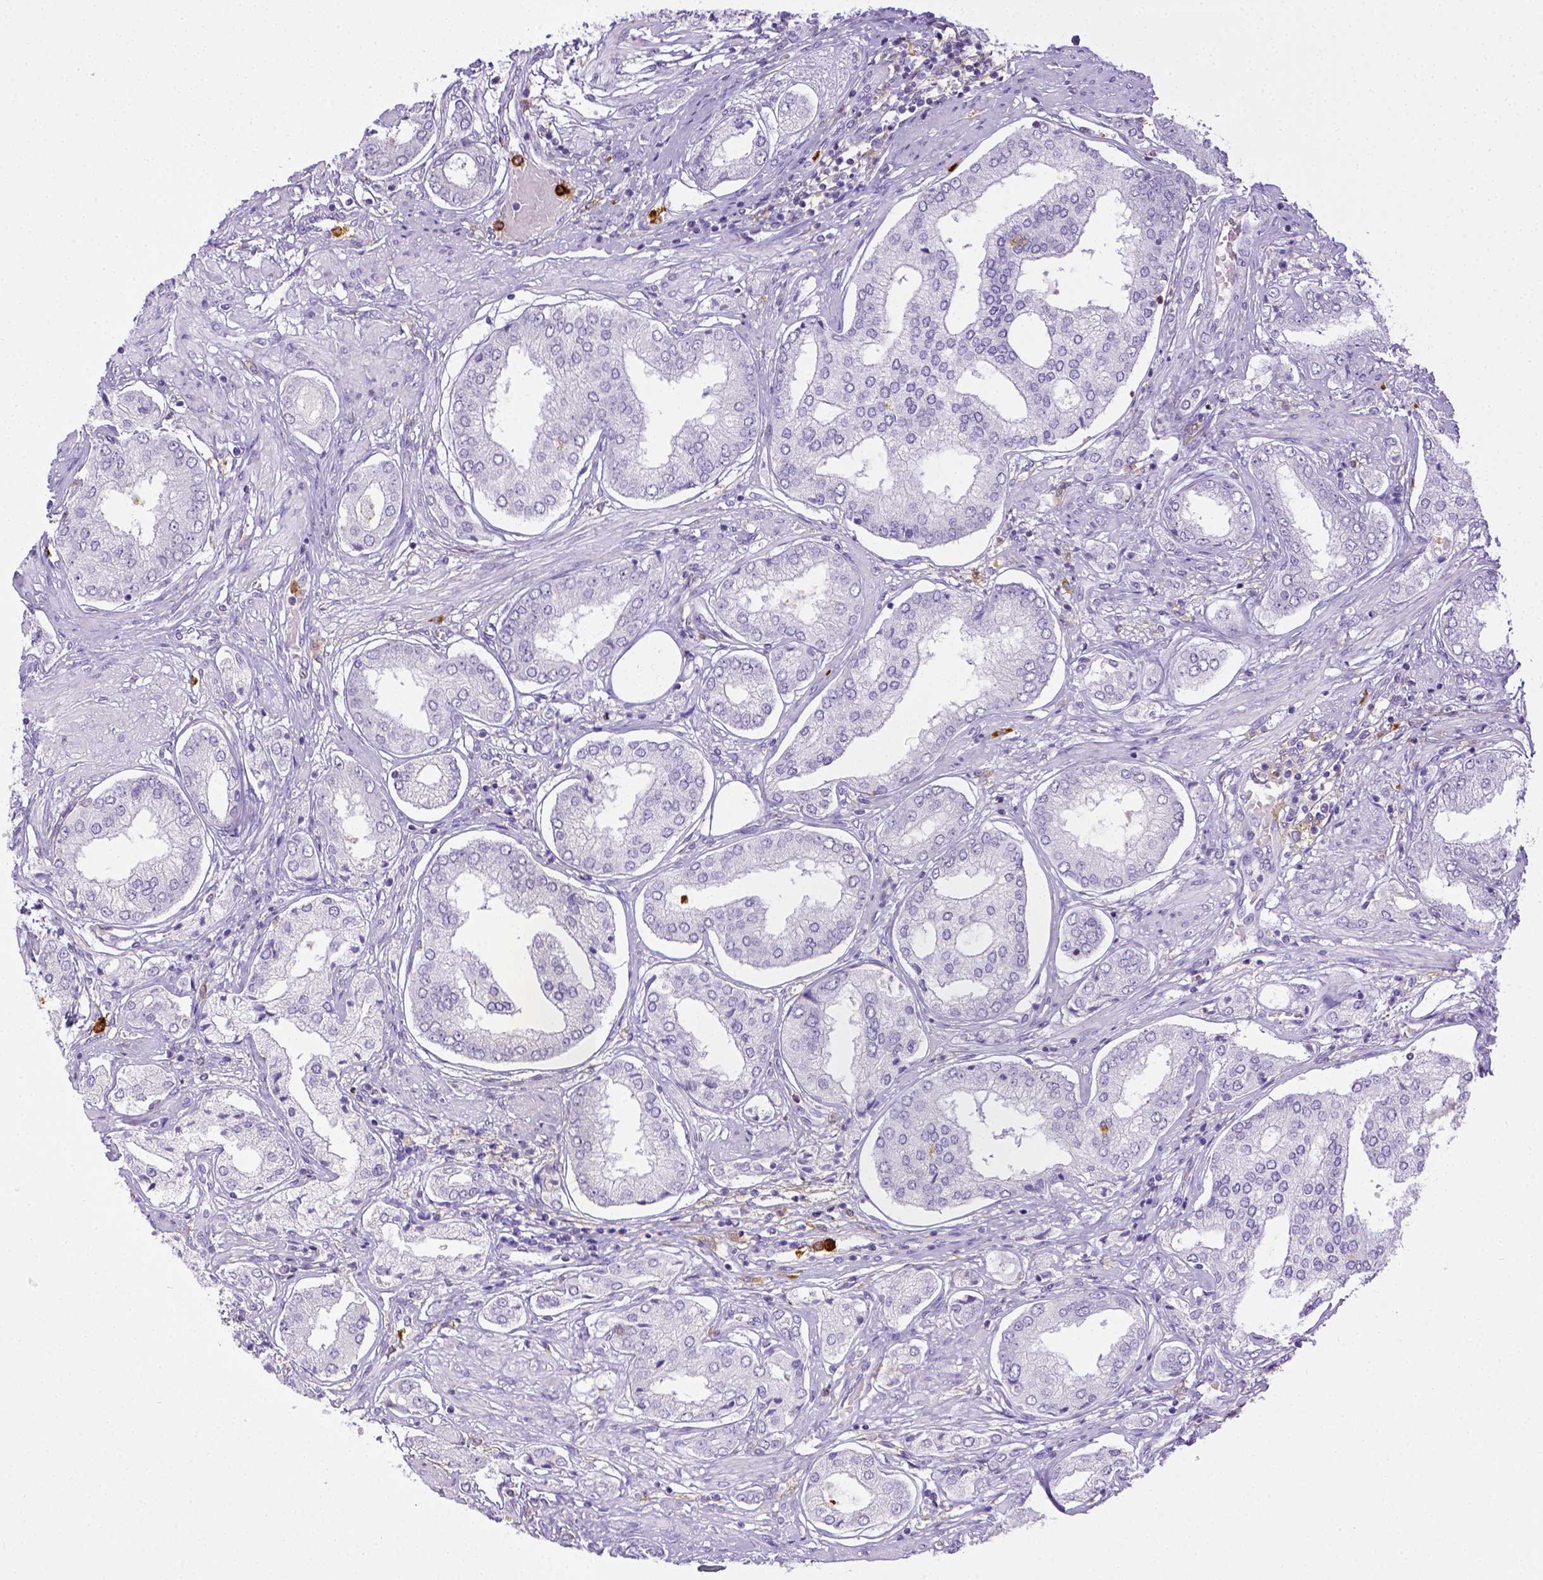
{"staining": {"intensity": "negative", "quantity": "none", "location": "none"}, "tissue": "prostate cancer", "cell_type": "Tumor cells", "image_type": "cancer", "snomed": [{"axis": "morphology", "description": "Adenocarcinoma, NOS"}, {"axis": "topography", "description": "Prostate"}], "caption": "The immunohistochemistry image has no significant staining in tumor cells of adenocarcinoma (prostate) tissue.", "gene": "ITGAM", "patient": {"sex": "male", "age": 63}}